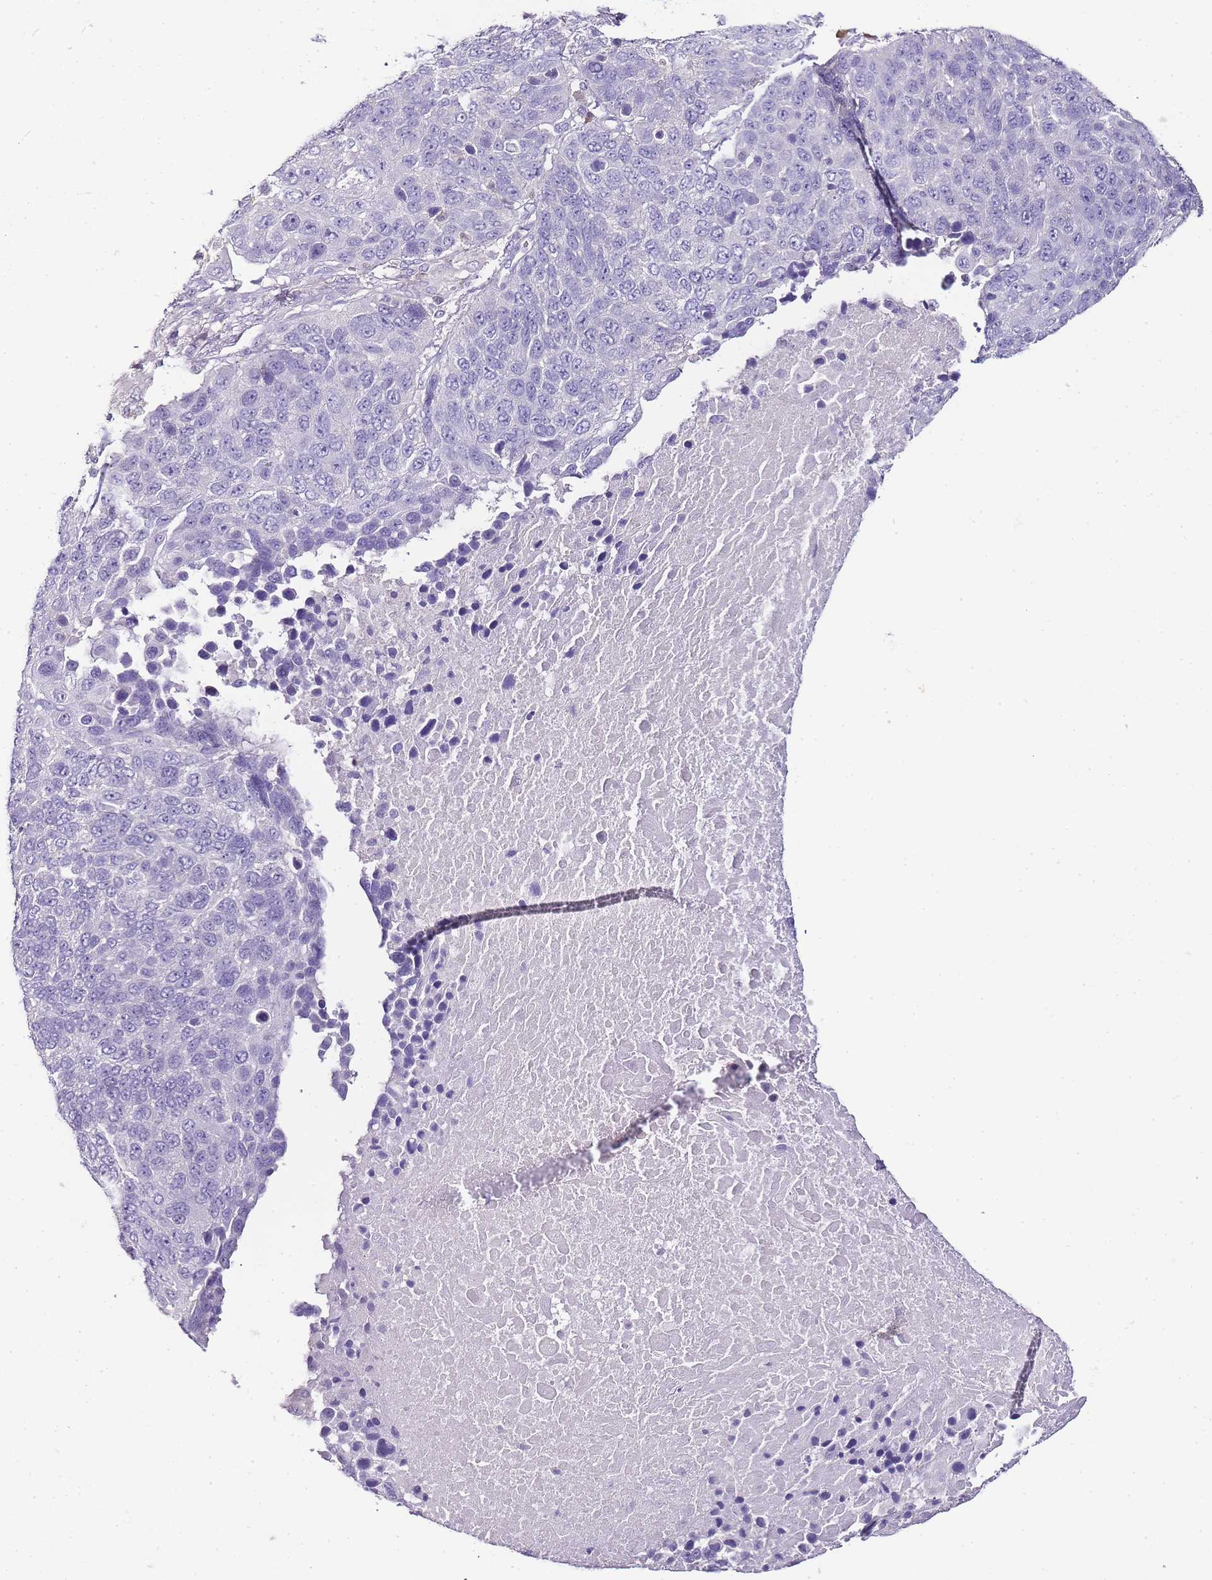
{"staining": {"intensity": "negative", "quantity": "none", "location": "none"}, "tissue": "lung cancer", "cell_type": "Tumor cells", "image_type": "cancer", "snomed": [{"axis": "morphology", "description": "Normal tissue, NOS"}, {"axis": "morphology", "description": "Squamous cell carcinoma, NOS"}, {"axis": "topography", "description": "Lymph node"}, {"axis": "topography", "description": "Lung"}], "caption": "High power microscopy histopathology image of an immunohistochemistry (IHC) histopathology image of squamous cell carcinoma (lung), revealing no significant positivity in tumor cells.", "gene": "ZBP1", "patient": {"sex": "male", "age": 66}}